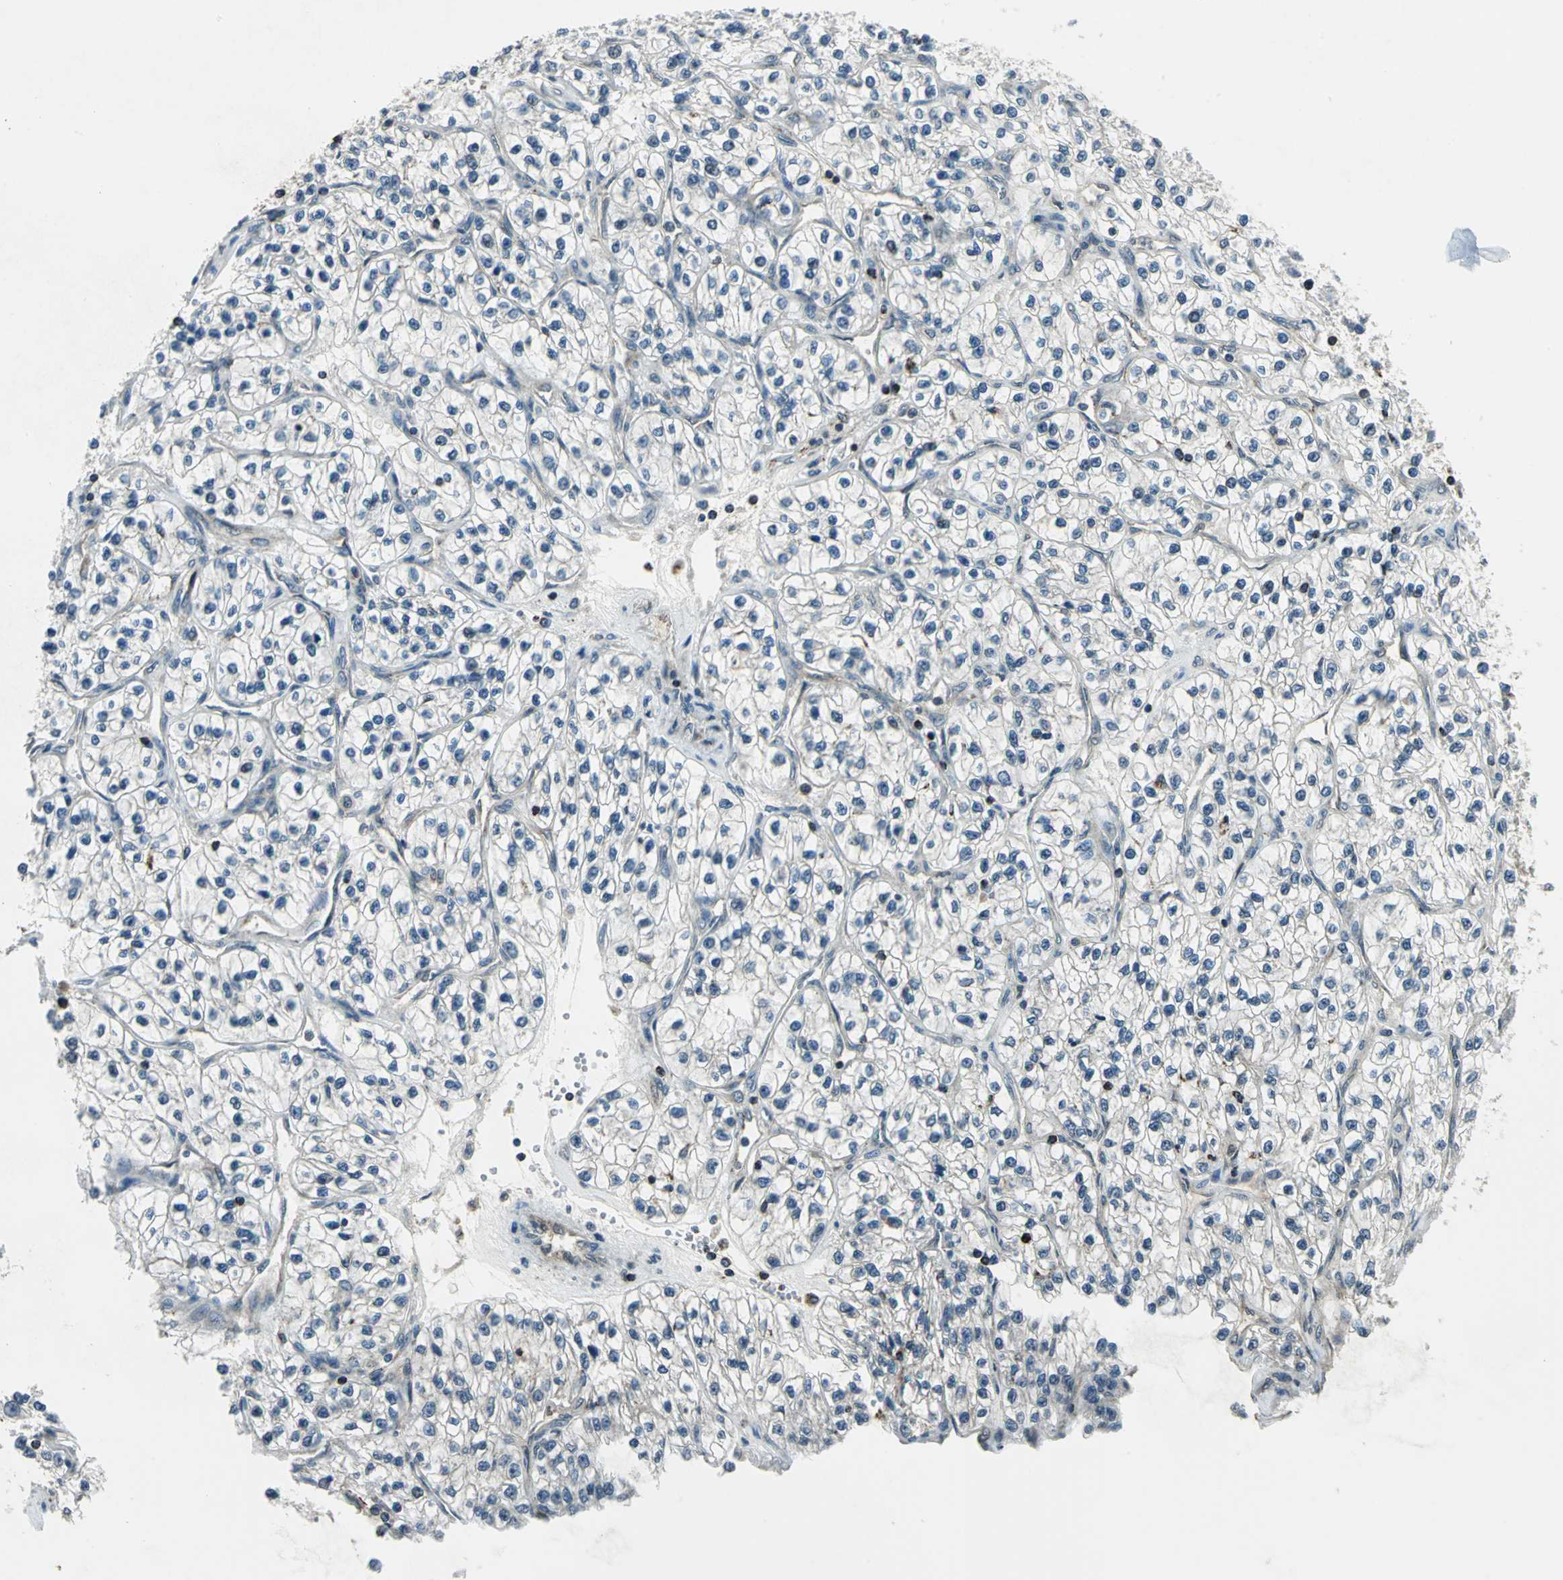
{"staining": {"intensity": "moderate", "quantity": "<25%", "location": "nuclear"}, "tissue": "renal cancer", "cell_type": "Tumor cells", "image_type": "cancer", "snomed": [{"axis": "morphology", "description": "Adenocarcinoma, NOS"}, {"axis": "topography", "description": "Kidney"}], "caption": "Tumor cells demonstrate low levels of moderate nuclear expression in approximately <25% of cells in adenocarcinoma (renal).", "gene": "NUDT2", "patient": {"sex": "female", "age": 57}}